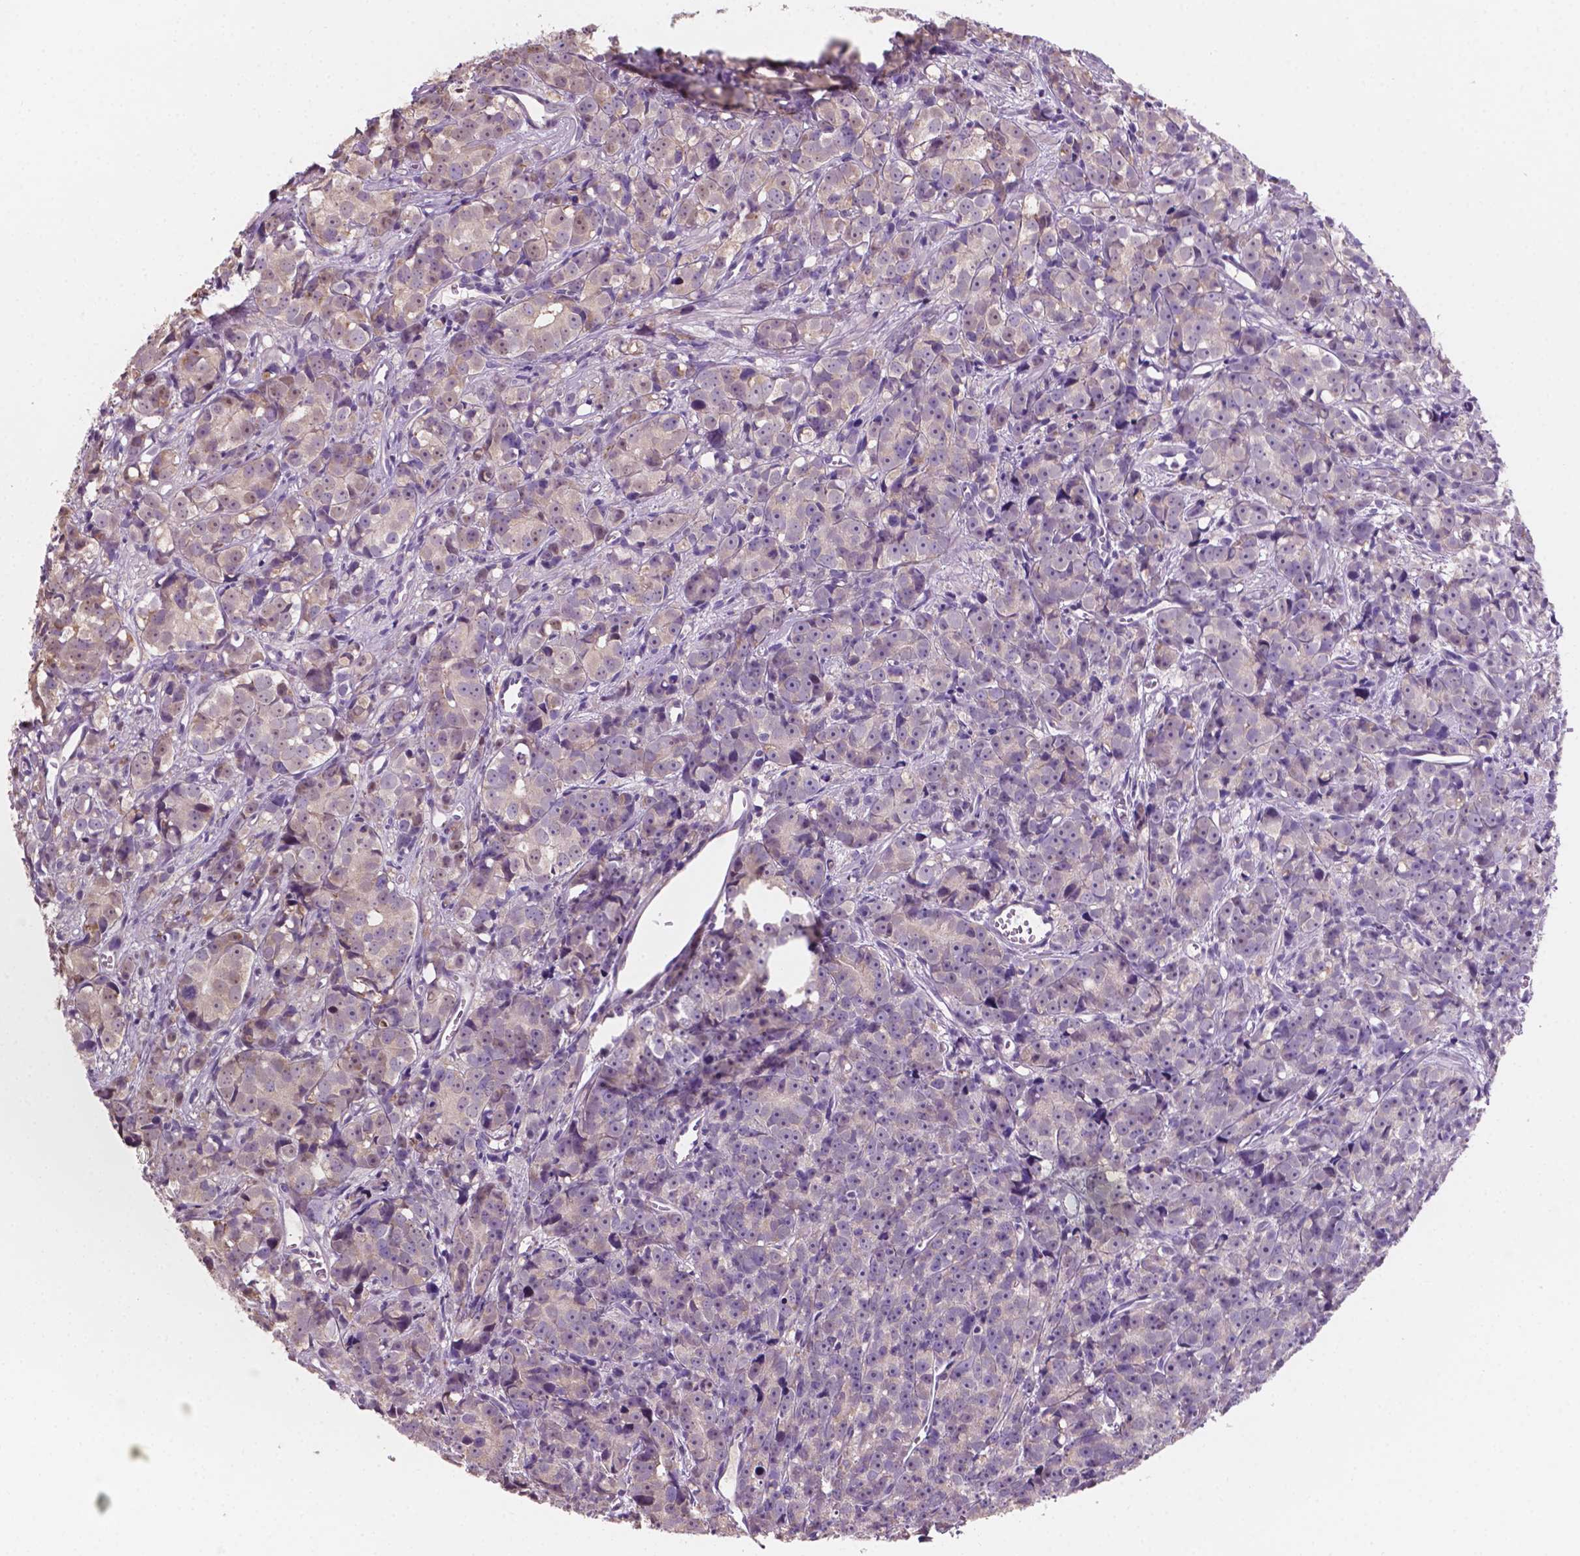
{"staining": {"intensity": "weak", "quantity": "<25%", "location": "cytoplasmic/membranous"}, "tissue": "prostate cancer", "cell_type": "Tumor cells", "image_type": "cancer", "snomed": [{"axis": "morphology", "description": "Adenocarcinoma, High grade"}, {"axis": "topography", "description": "Prostate"}], "caption": "The micrograph displays no significant positivity in tumor cells of prostate cancer. The staining is performed using DAB brown chromogen with nuclei counter-stained in using hematoxylin.", "gene": "SBSN", "patient": {"sex": "male", "age": 77}}